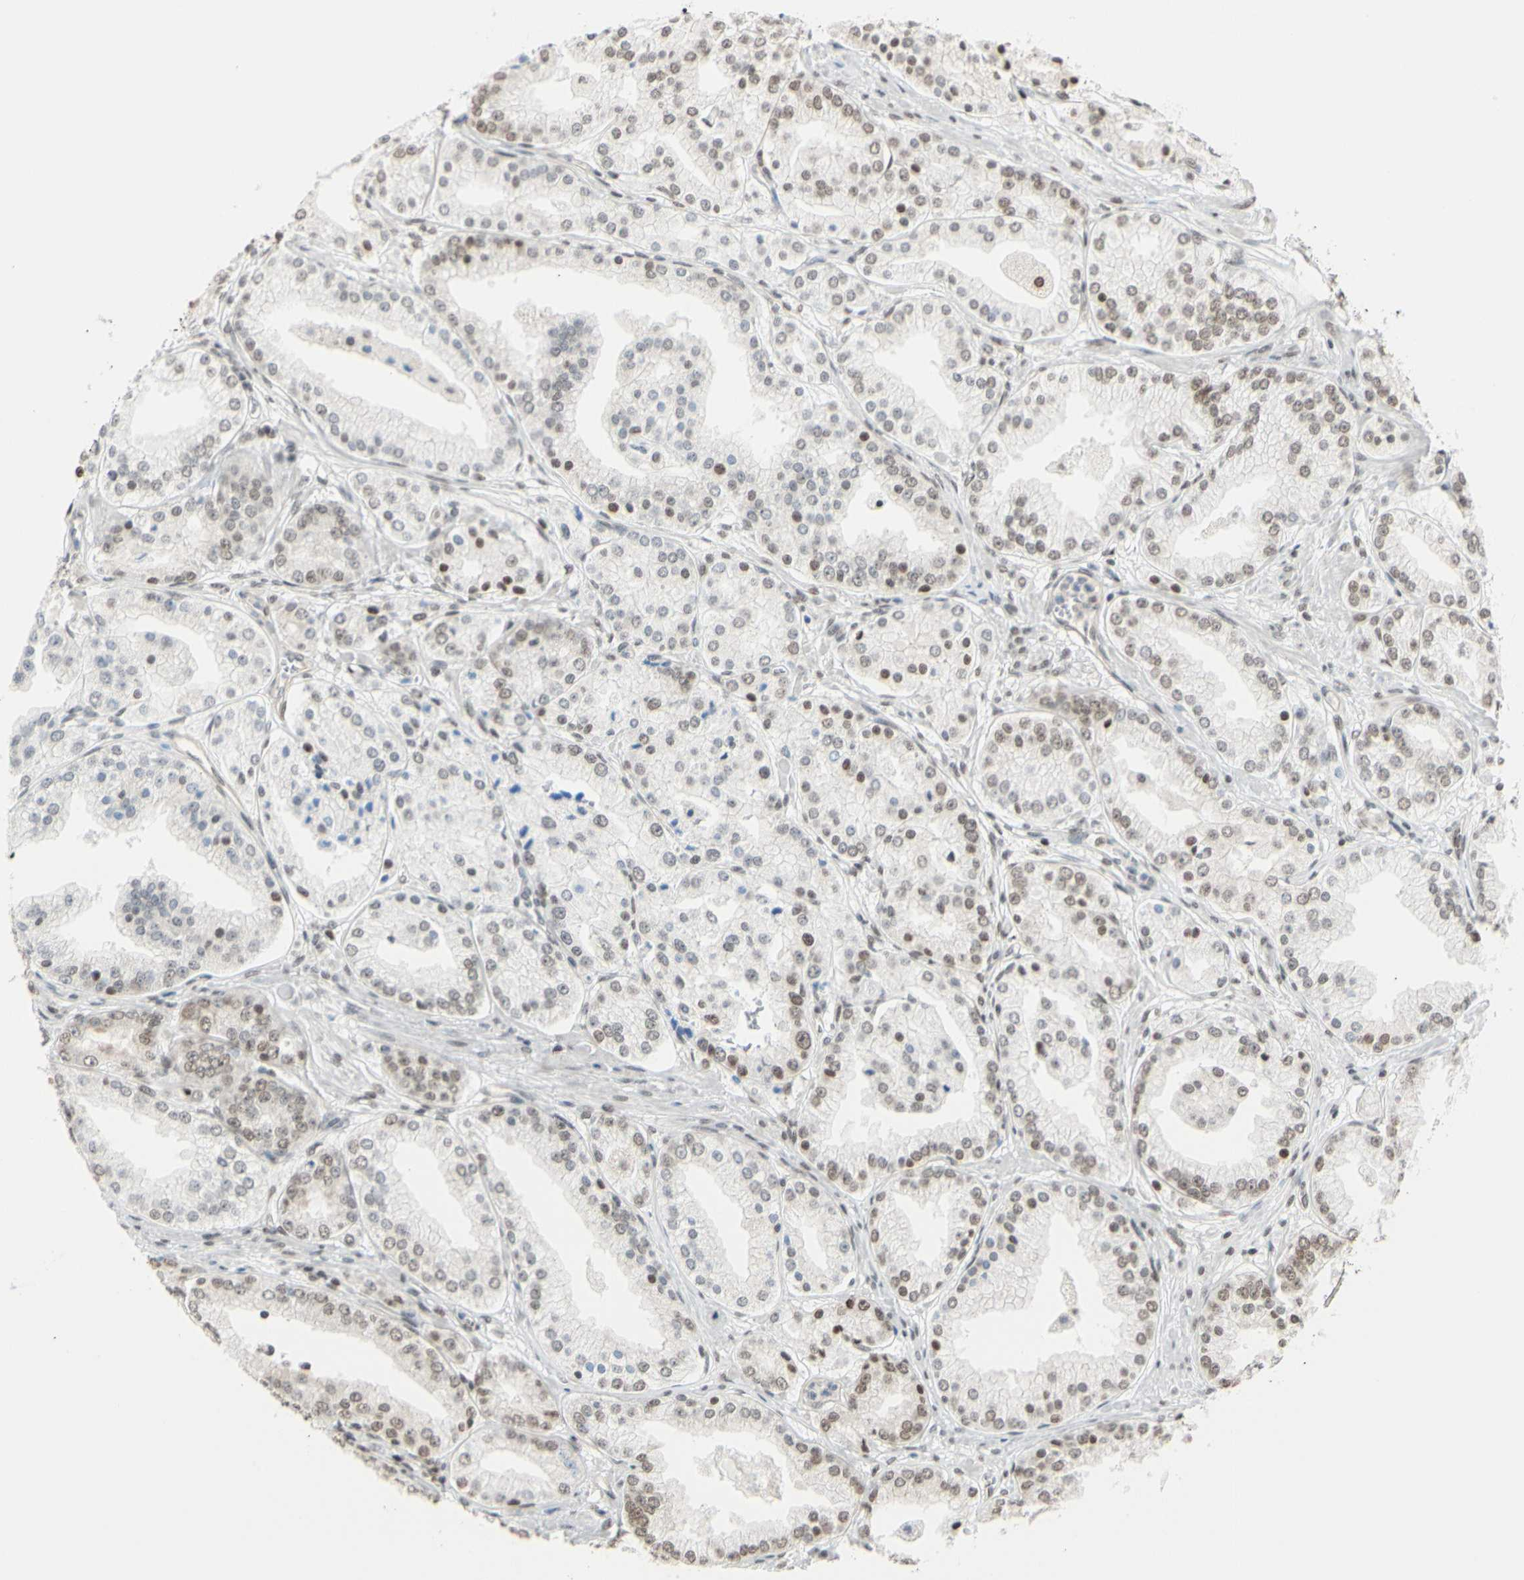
{"staining": {"intensity": "weak", "quantity": "<25%", "location": "nuclear"}, "tissue": "prostate cancer", "cell_type": "Tumor cells", "image_type": "cancer", "snomed": [{"axis": "morphology", "description": "Adenocarcinoma, High grade"}, {"axis": "topography", "description": "Prostate"}], "caption": "High power microscopy photomicrograph of an IHC photomicrograph of prostate cancer, revealing no significant positivity in tumor cells. The staining is performed using DAB brown chromogen with nuclei counter-stained in using hematoxylin.", "gene": "SUFU", "patient": {"sex": "male", "age": 61}}